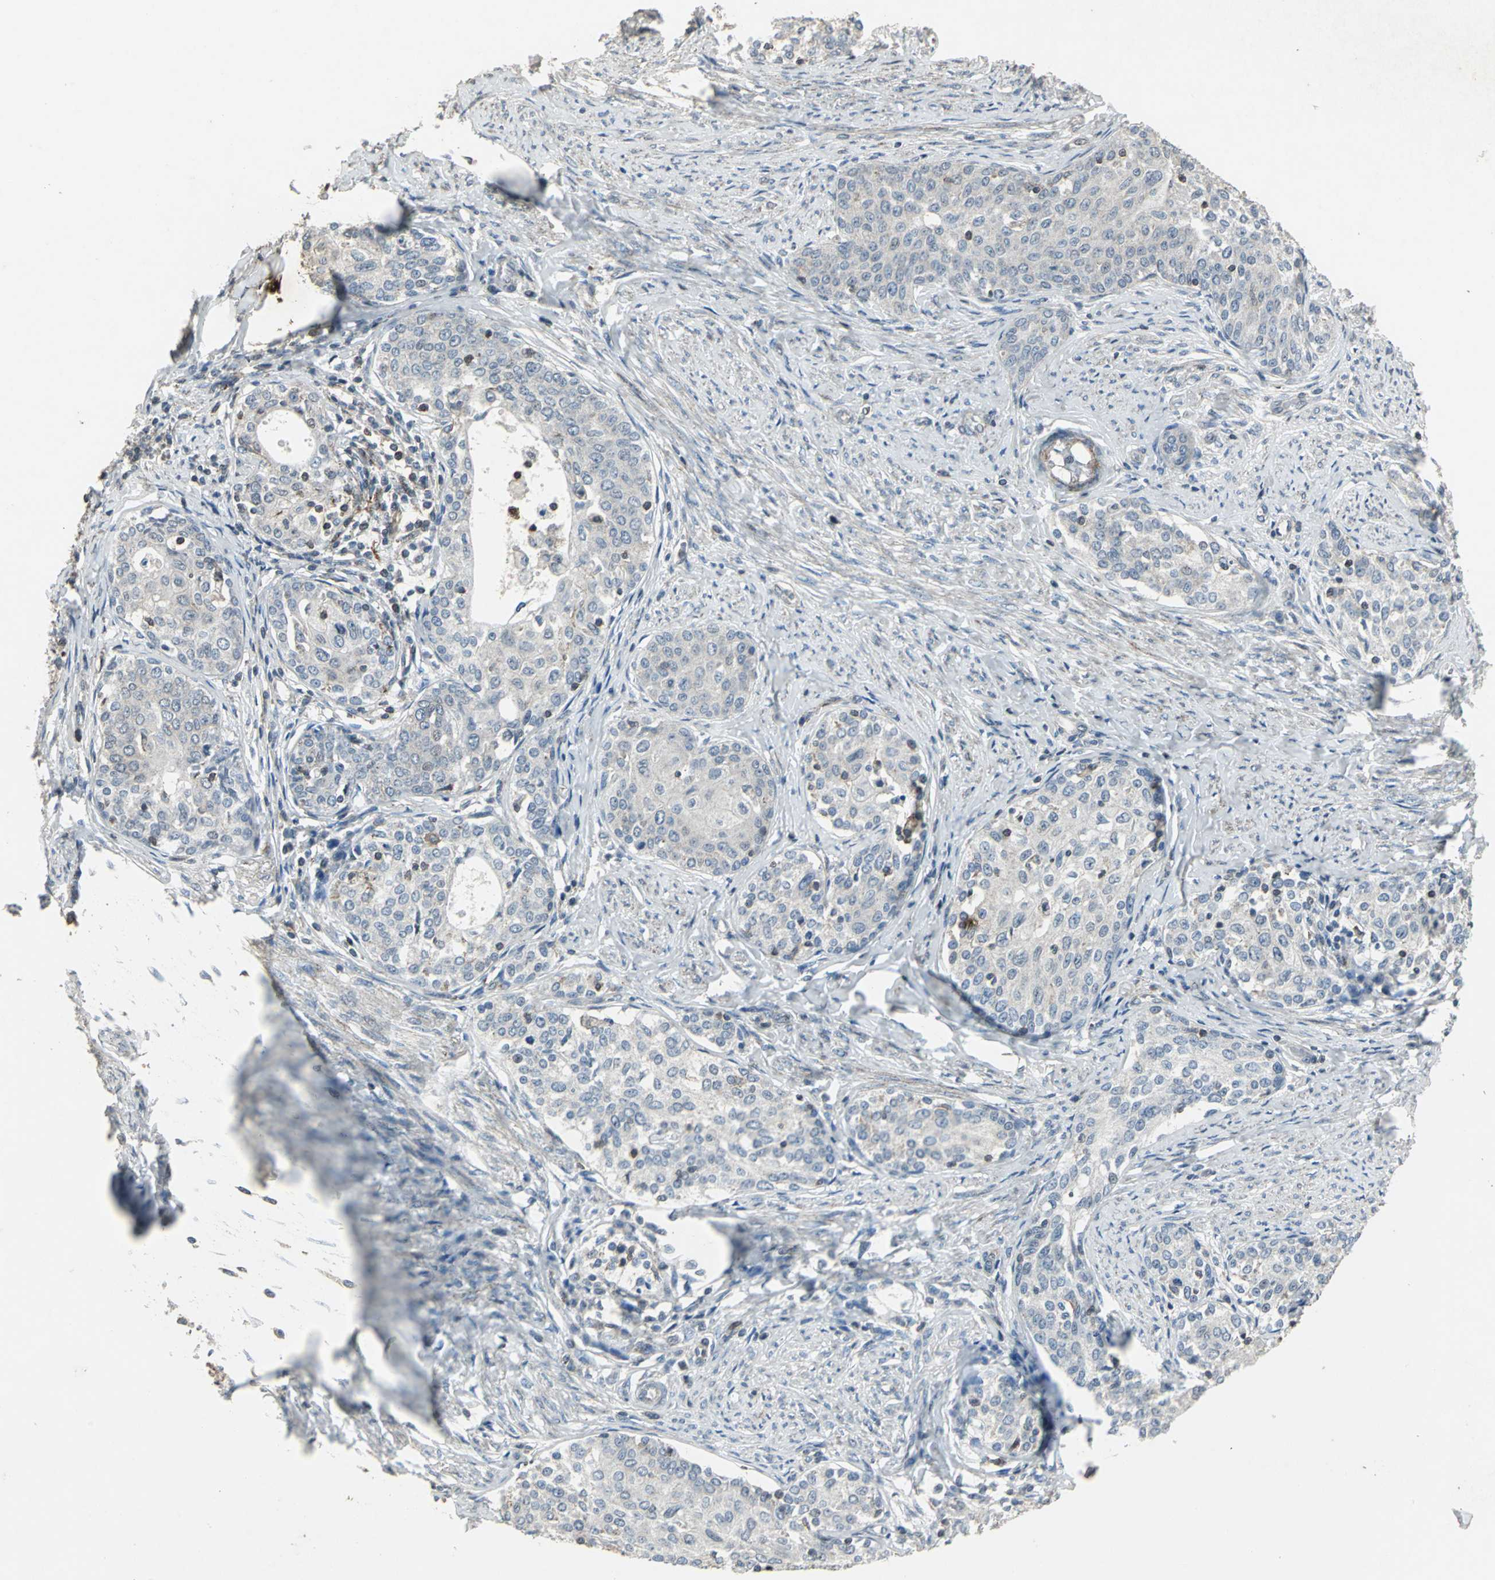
{"staining": {"intensity": "weak", "quantity": "<25%", "location": "cytoplasmic/membranous"}, "tissue": "cervical cancer", "cell_type": "Tumor cells", "image_type": "cancer", "snomed": [{"axis": "morphology", "description": "Squamous cell carcinoma, NOS"}, {"axis": "morphology", "description": "Adenocarcinoma, NOS"}, {"axis": "topography", "description": "Cervix"}], "caption": "High power microscopy image of an IHC image of cervical squamous cell carcinoma, revealing no significant staining in tumor cells.", "gene": "DNAJB4", "patient": {"sex": "female", "age": 52}}